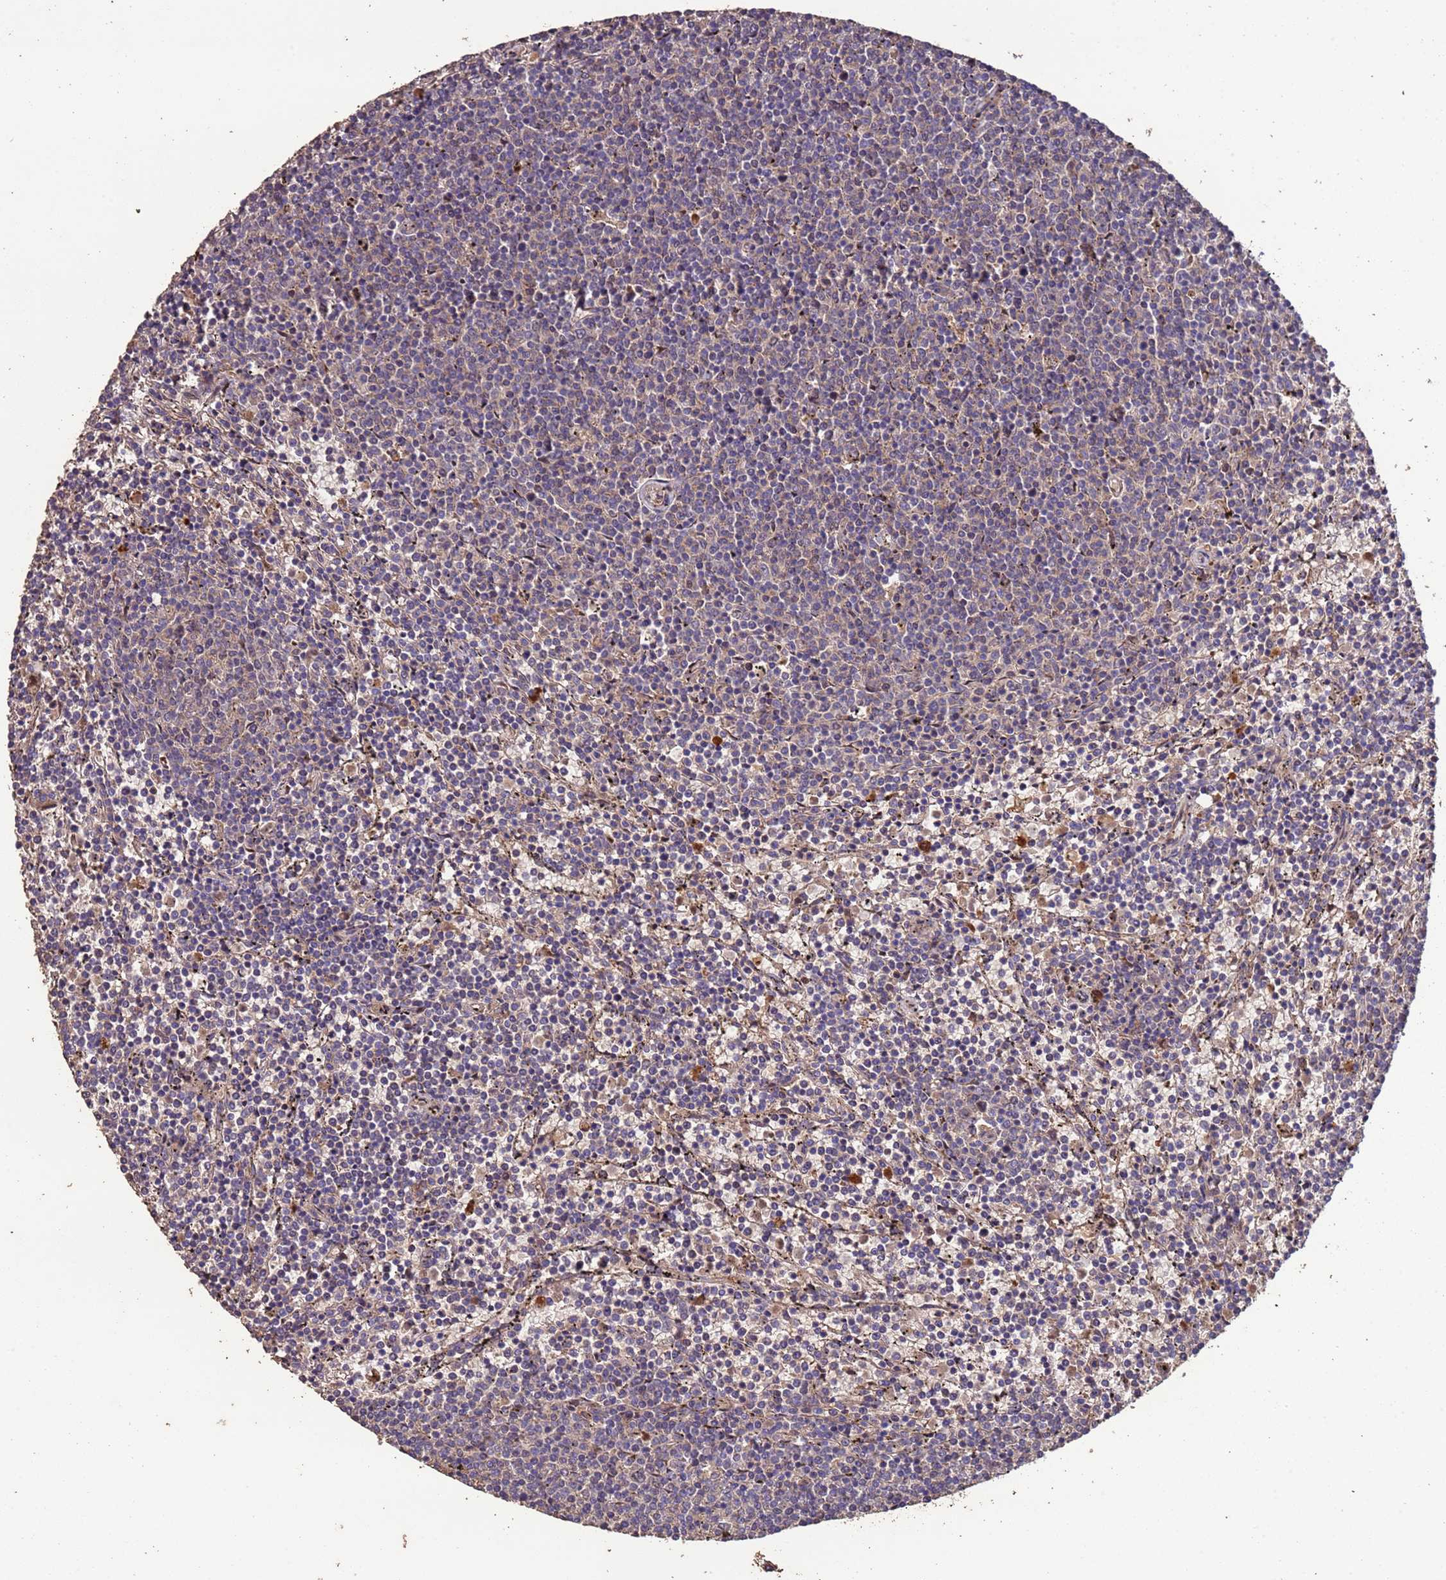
{"staining": {"intensity": "weak", "quantity": "<25%", "location": "cytoplasmic/membranous"}, "tissue": "lymphoma", "cell_type": "Tumor cells", "image_type": "cancer", "snomed": [{"axis": "morphology", "description": "Malignant lymphoma, non-Hodgkin's type, Low grade"}, {"axis": "topography", "description": "Spleen"}], "caption": "Tumor cells show no significant protein expression in malignant lymphoma, non-Hodgkin's type (low-grade).", "gene": "CCDC184", "patient": {"sex": "female", "age": 50}}